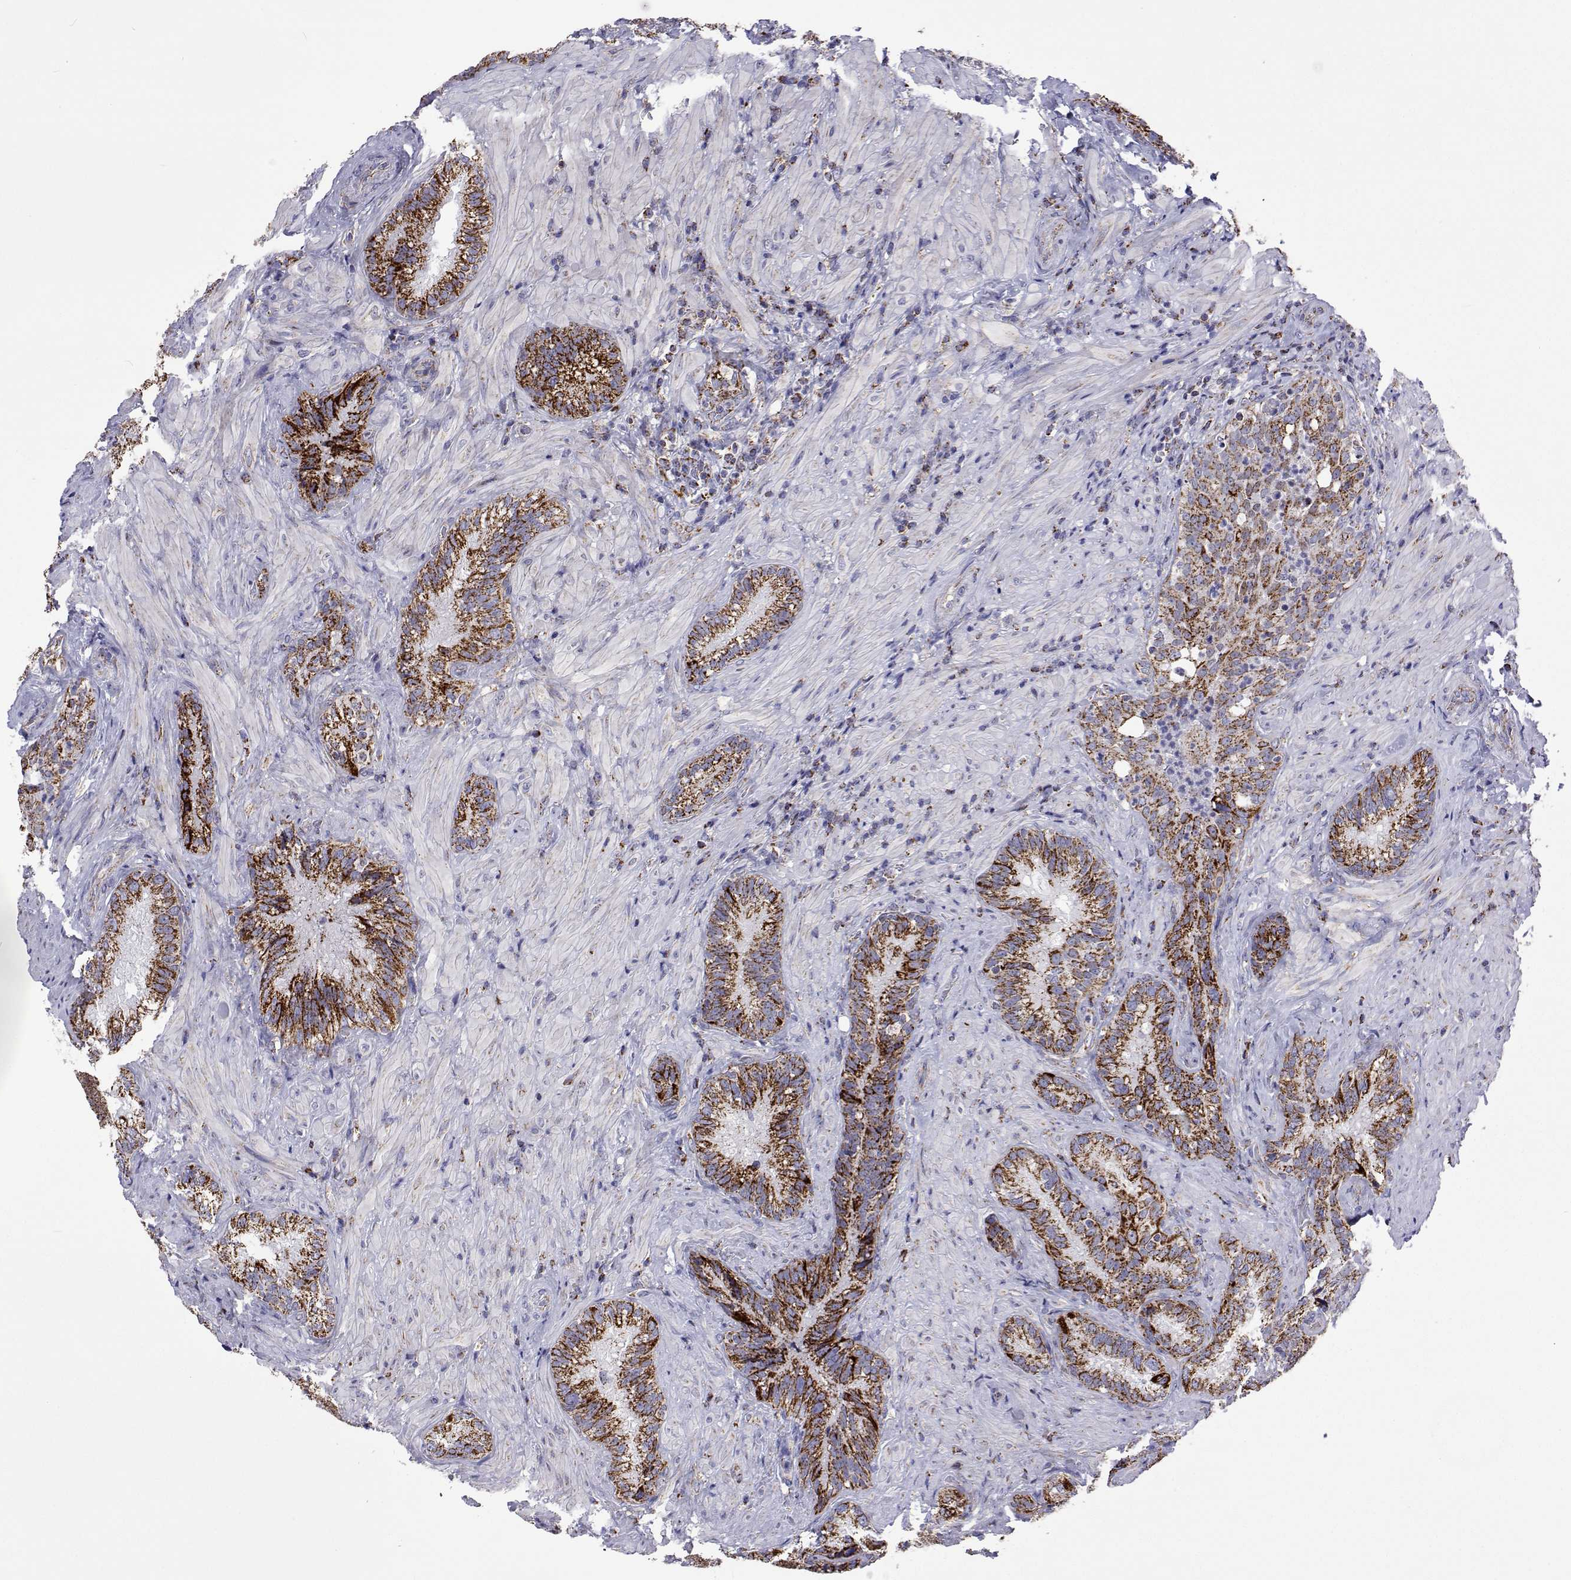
{"staining": {"intensity": "strong", "quantity": ">75%", "location": "cytoplasmic/membranous"}, "tissue": "seminal vesicle", "cell_type": "Glandular cells", "image_type": "normal", "snomed": [{"axis": "morphology", "description": "Normal tissue, NOS"}, {"axis": "topography", "description": "Seminal veicle"}], "caption": "An image showing strong cytoplasmic/membranous staining in approximately >75% of glandular cells in normal seminal vesicle, as visualized by brown immunohistochemical staining.", "gene": "MCCC2", "patient": {"sex": "male", "age": 68}}